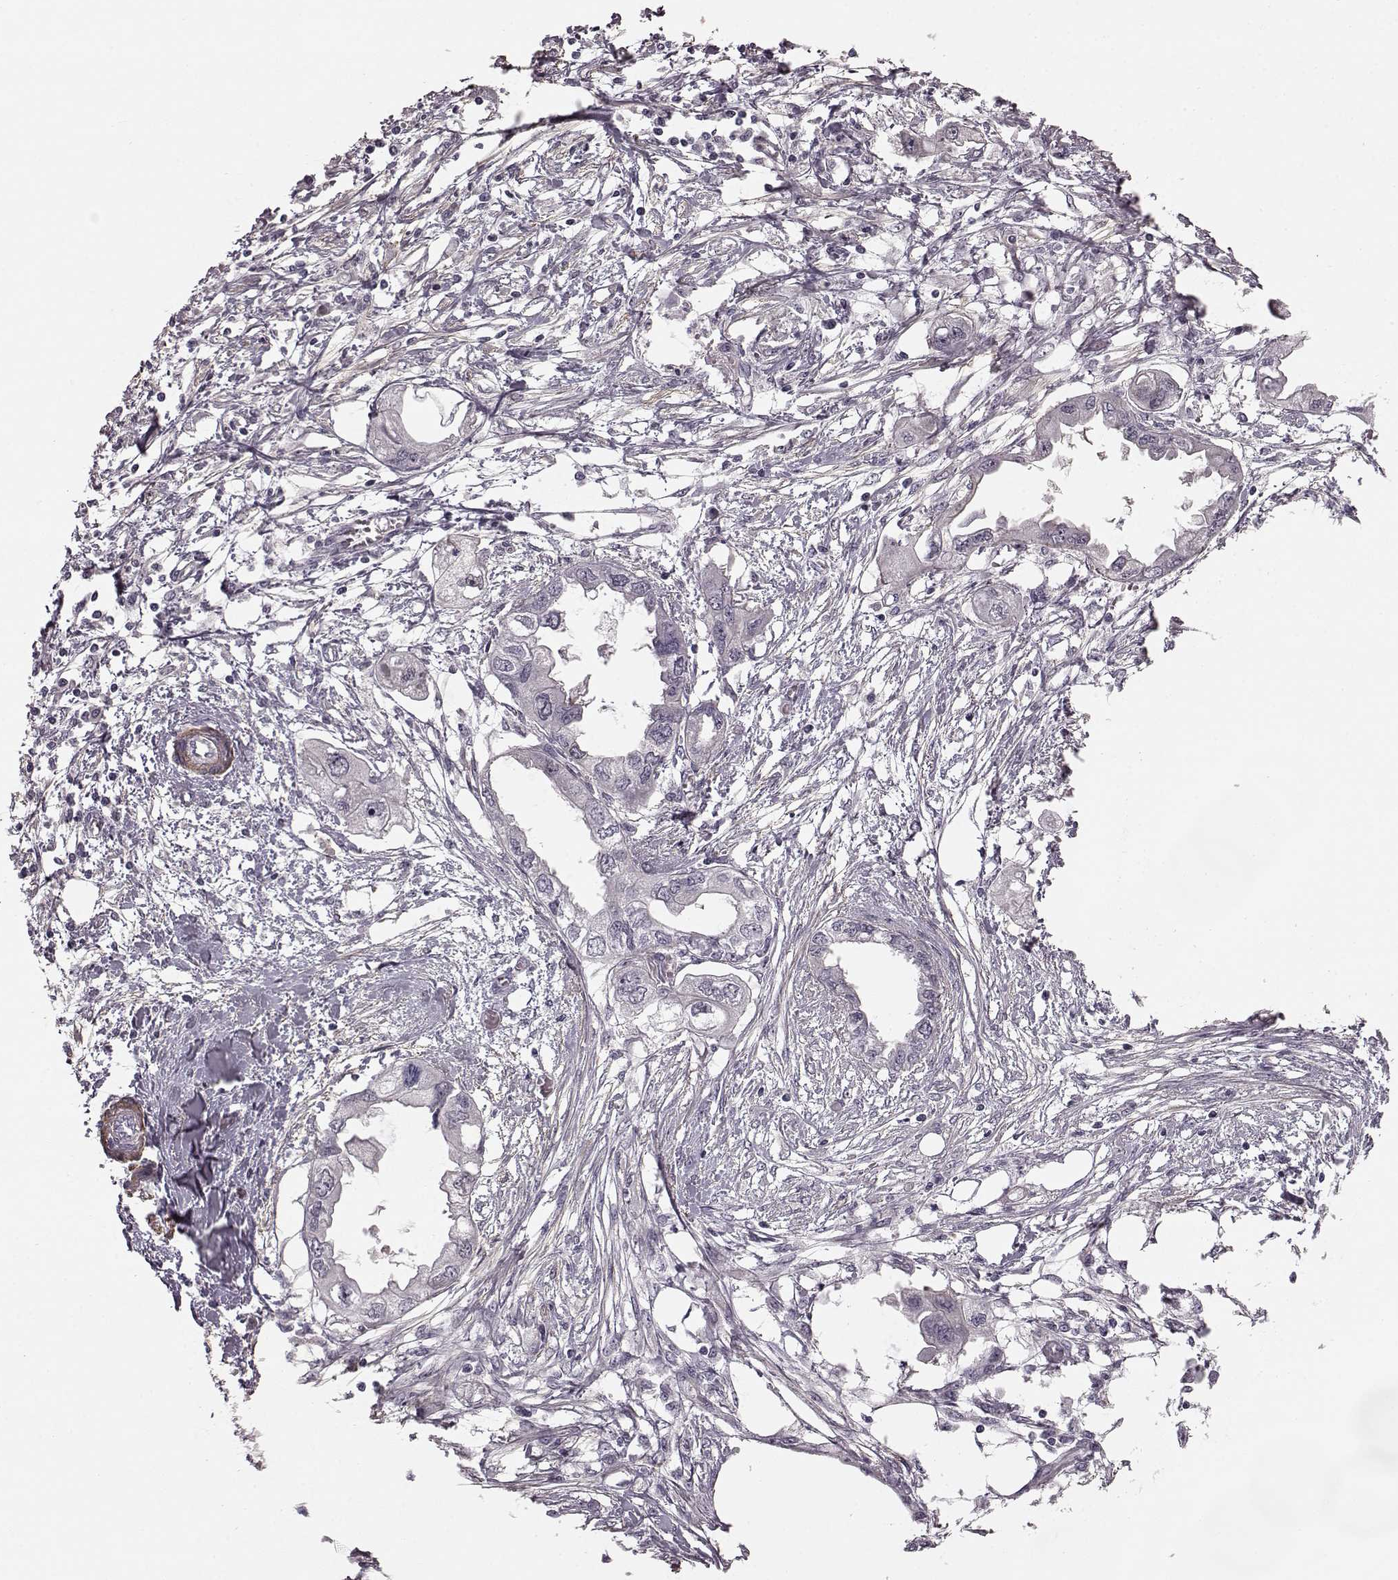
{"staining": {"intensity": "negative", "quantity": "none", "location": "none"}, "tissue": "endometrial cancer", "cell_type": "Tumor cells", "image_type": "cancer", "snomed": [{"axis": "morphology", "description": "Adenocarcinoma, NOS"}, {"axis": "morphology", "description": "Adenocarcinoma, metastatic, NOS"}, {"axis": "topography", "description": "Adipose tissue"}, {"axis": "topography", "description": "Endometrium"}], "caption": "High power microscopy micrograph of an IHC micrograph of endometrial cancer (adenocarcinoma), revealing no significant expression in tumor cells. The staining is performed using DAB brown chromogen with nuclei counter-stained in using hematoxylin.", "gene": "SLCO3A1", "patient": {"sex": "female", "age": 67}}